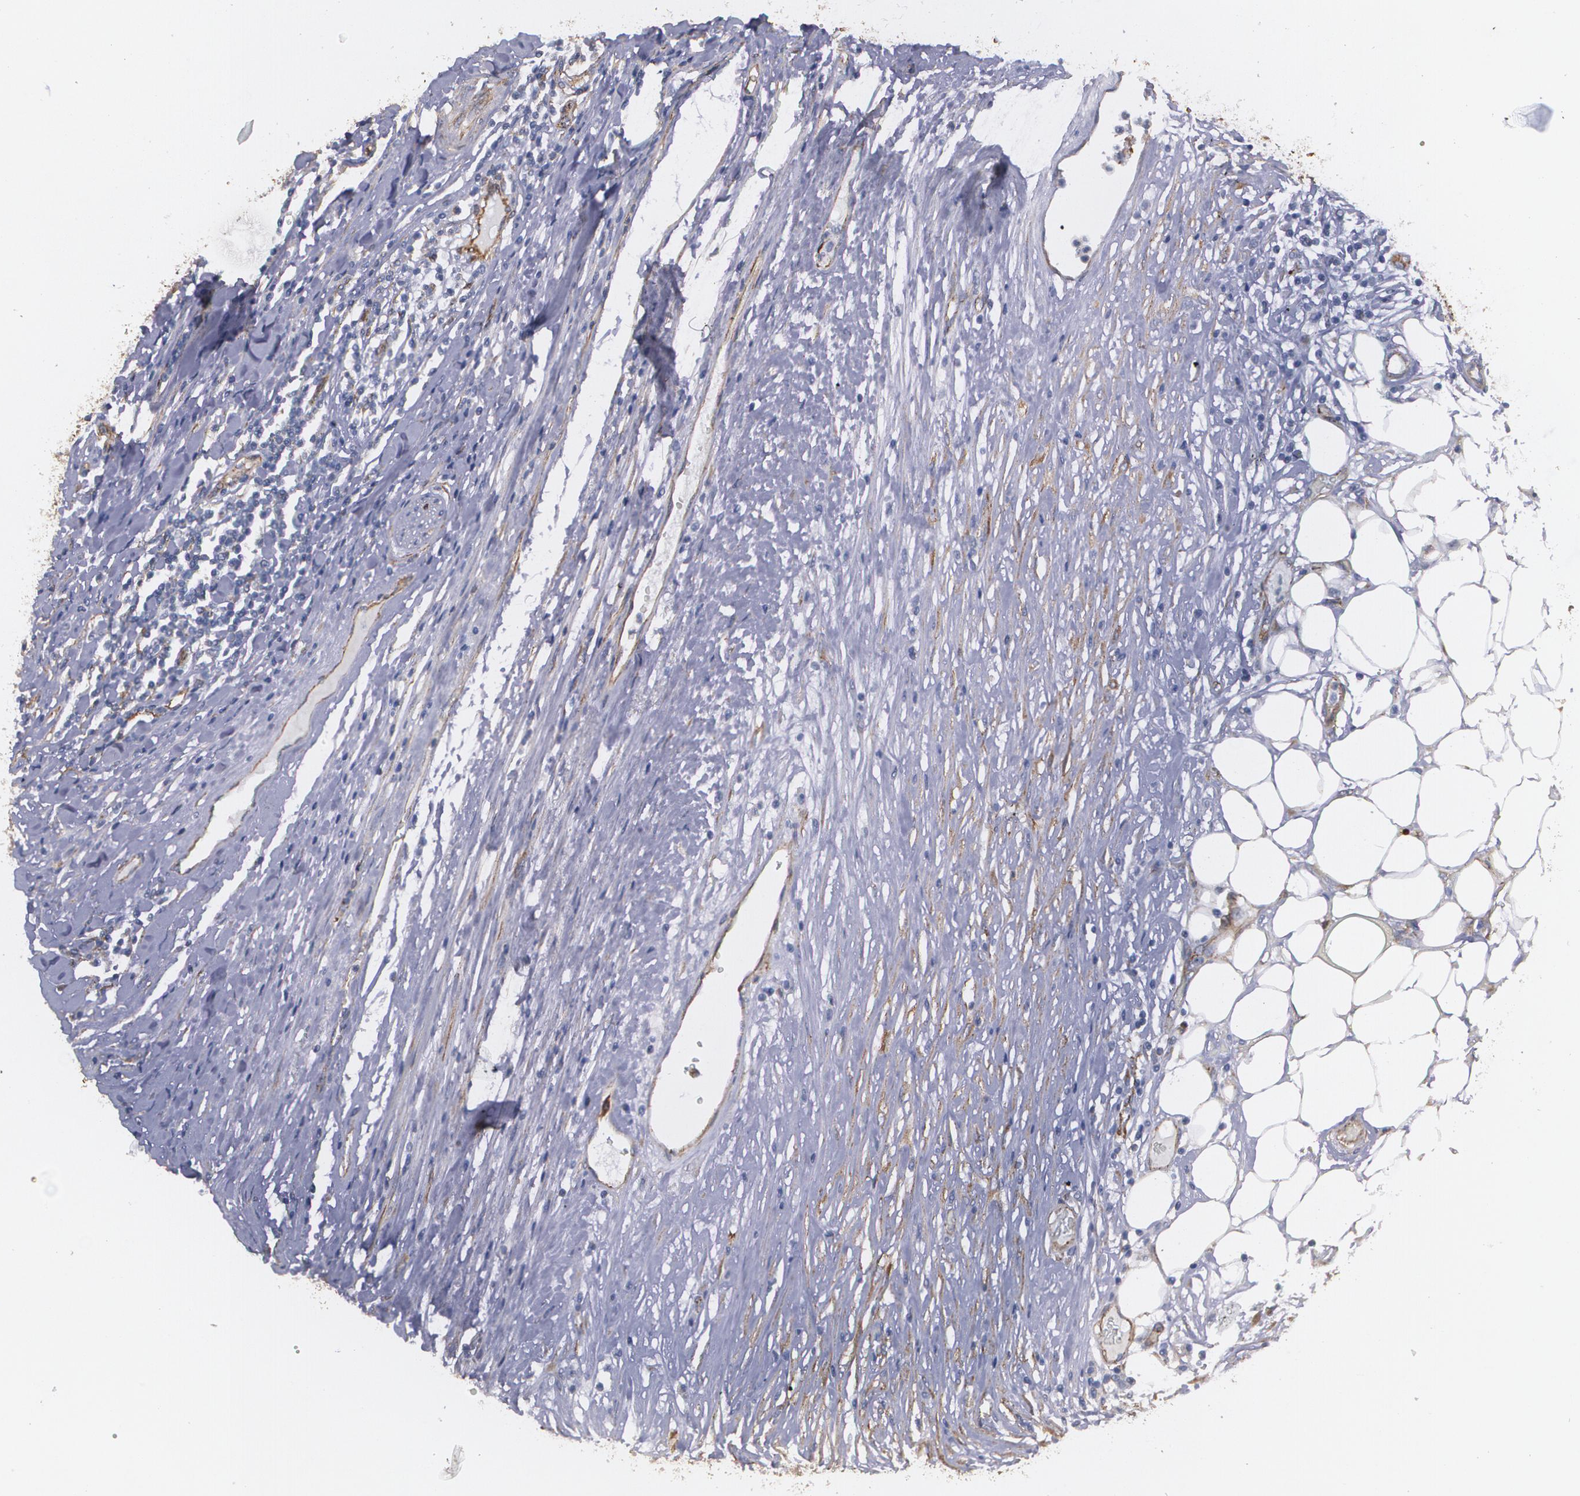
{"staining": {"intensity": "moderate", "quantity": "<25%", "location": "cytoplasmic/membranous"}, "tissue": "colorectal cancer", "cell_type": "Tumor cells", "image_type": "cancer", "snomed": [{"axis": "morphology", "description": "Adenocarcinoma, NOS"}, {"axis": "topography", "description": "Colon"}], "caption": "DAB (3,3'-diaminobenzidine) immunohistochemical staining of human colorectal cancer (adenocarcinoma) shows moderate cytoplasmic/membranous protein expression in approximately <25% of tumor cells. The staining was performed using DAB, with brown indicating positive protein expression. Nuclei are stained blue with hematoxylin.", "gene": "TJP1", "patient": {"sex": "female", "age": 53}}